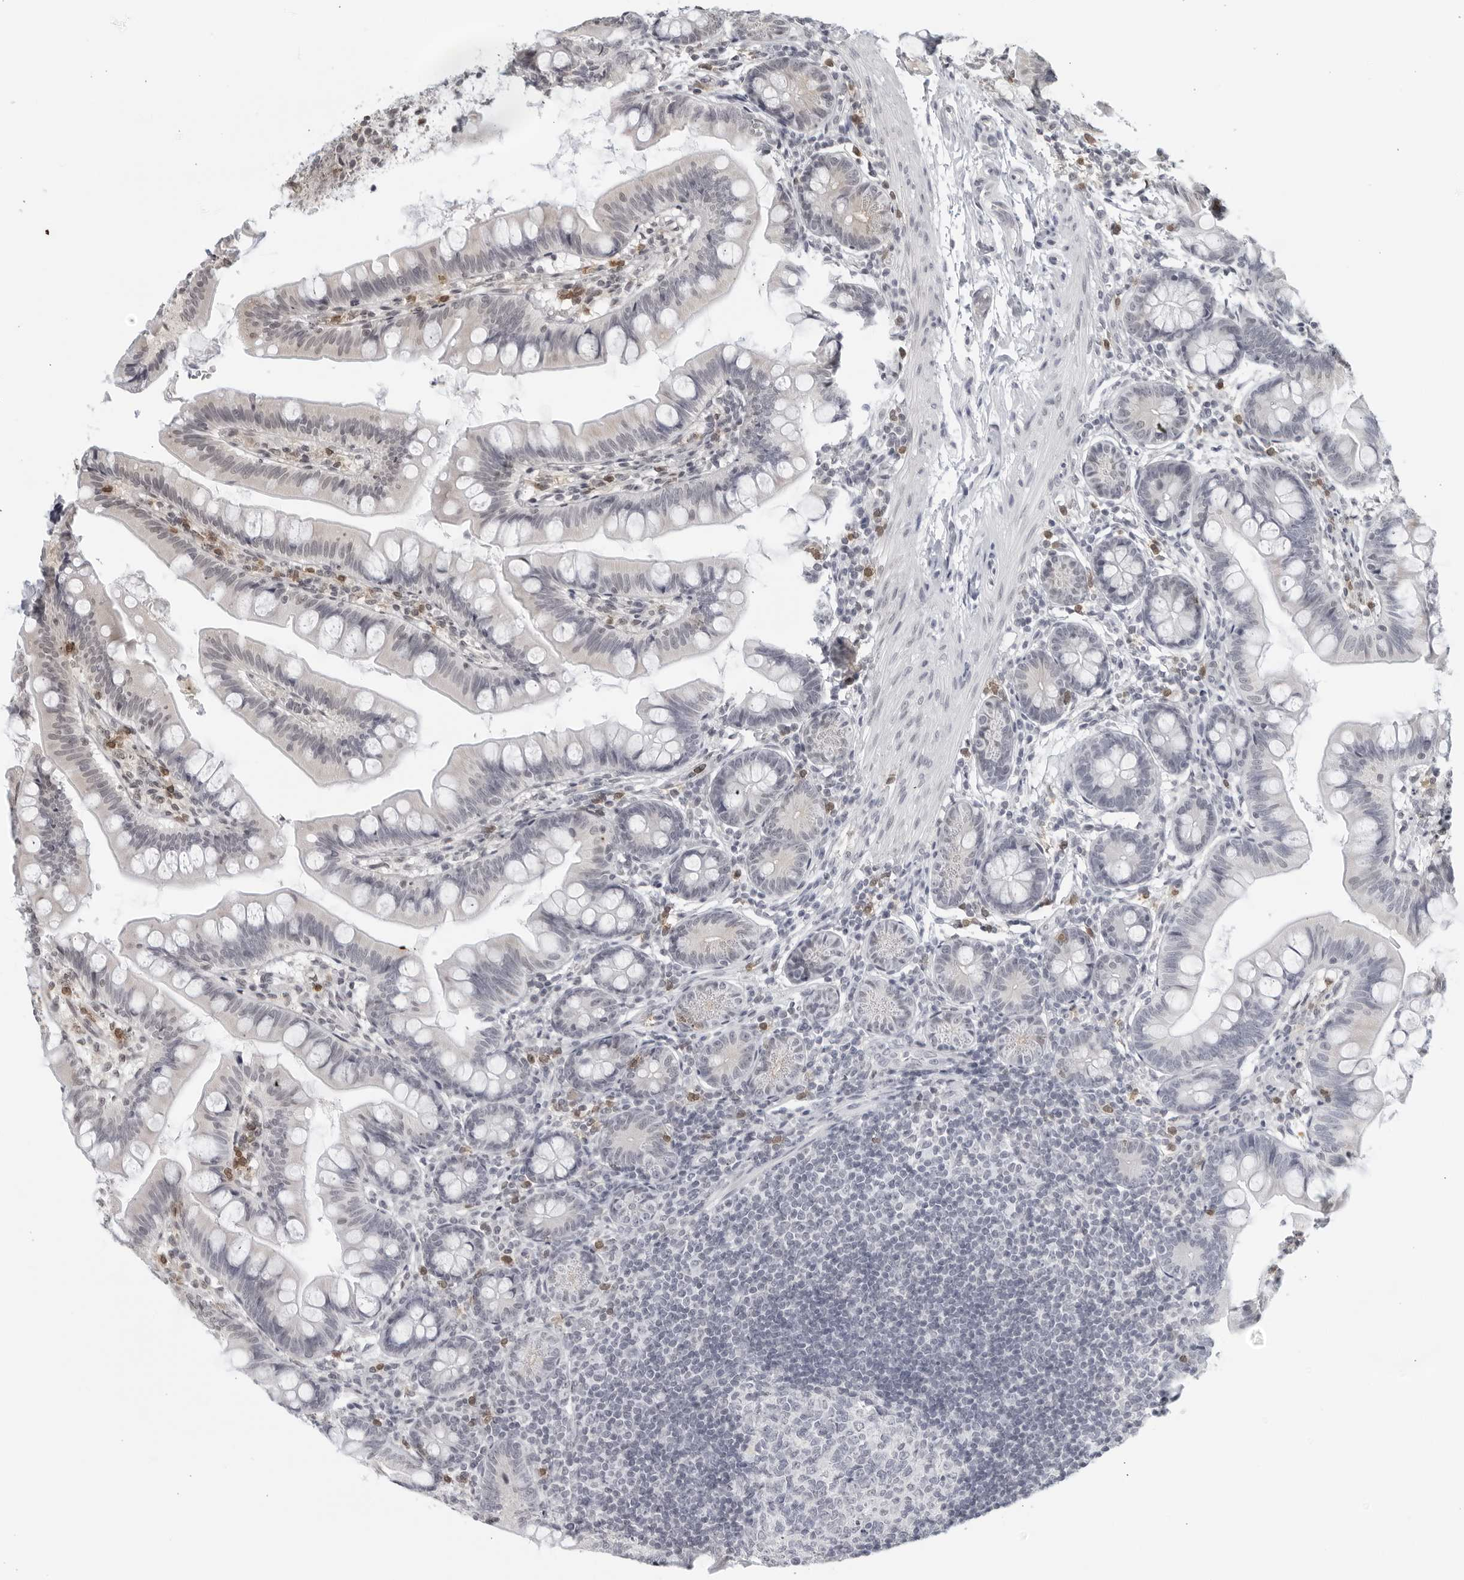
{"staining": {"intensity": "negative", "quantity": "none", "location": "none"}, "tissue": "small intestine", "cell_type": "Glandular cells", "image_type": "normal", "snomed": [{"axis": "morphology", "description": "Normal tissue, NOS"}, {"axis": "topography", "description": "Small intestine"}], "caption": "High magnification brightfield microscopy of benign small intestine stained with DAB (3,3'-diaminobenzidine) (brown) and counterstained with hematoxylin (blue): glandular cells show no significant expression. Nuclei are stained in blue.", "gene": "RAB11FIP3", "patient": {"sex": "male", "age": 7}}